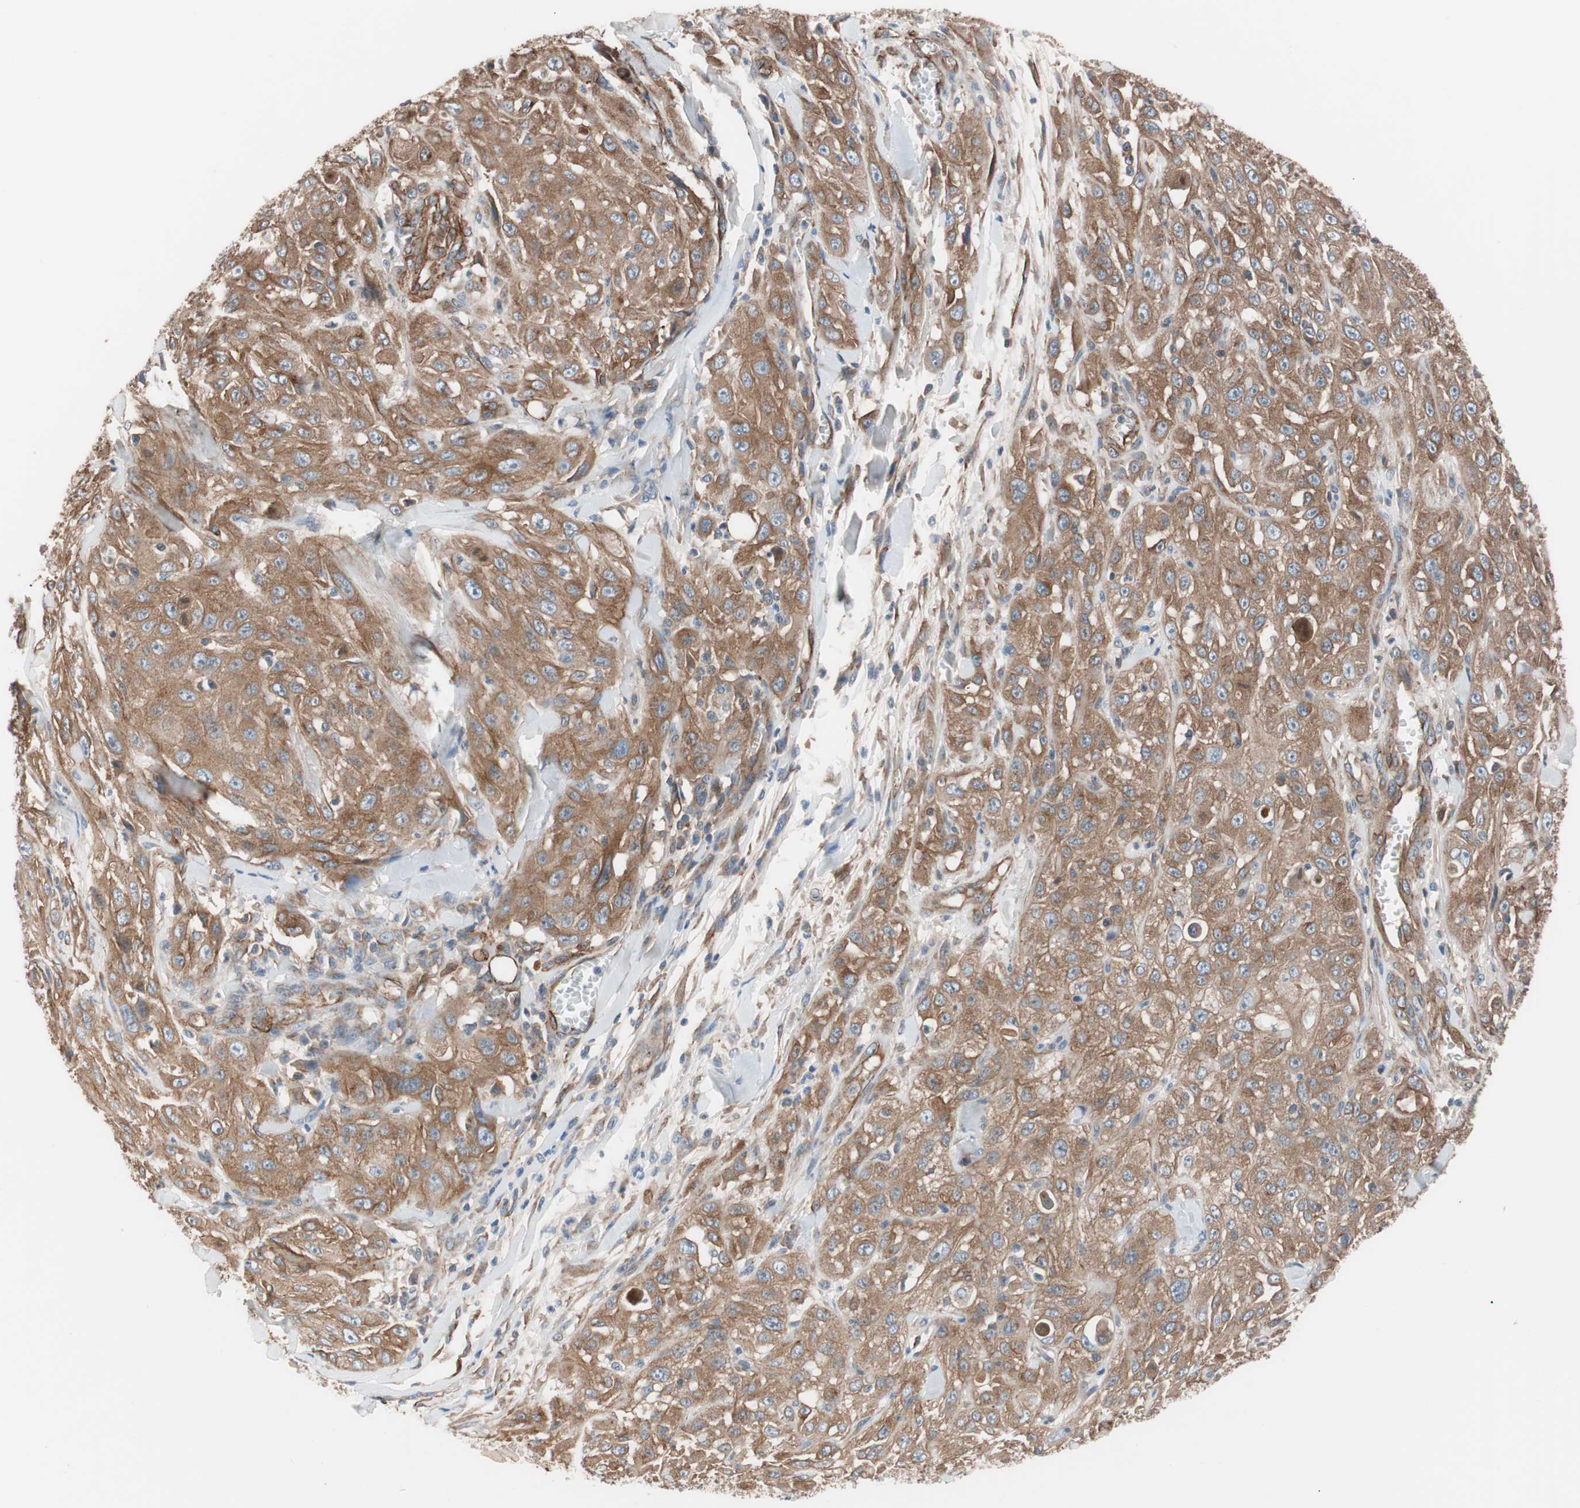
{"staining": {"intensity": "moderate", "quantity": ">75%", "location": "cytoplasmic/membranous"}, "tissue": "skin cancer", "cell_type": "Tumor cells", "image_type": "cancer", "snomed": [{"axis": "morphology", "description": "Squamous cell carcinoma, NOS"}, {"axis": "morphology", "description": "Squamous cell carcinoma, metastatic, NOS"}, {"axis": "topography", "description": "Skin"}, {"axis": "topography", "description": "Lymph node"}], "caption": "Skin cancer (squamous cell carcinoma) tissue exhibits moderate cytoplasmic/membranous positivity in approximately >75% of tumor cells, visualized by immunohistochemistry.", "gene": "SPINT1", "patient": {"sex": "male", "age": 75}}